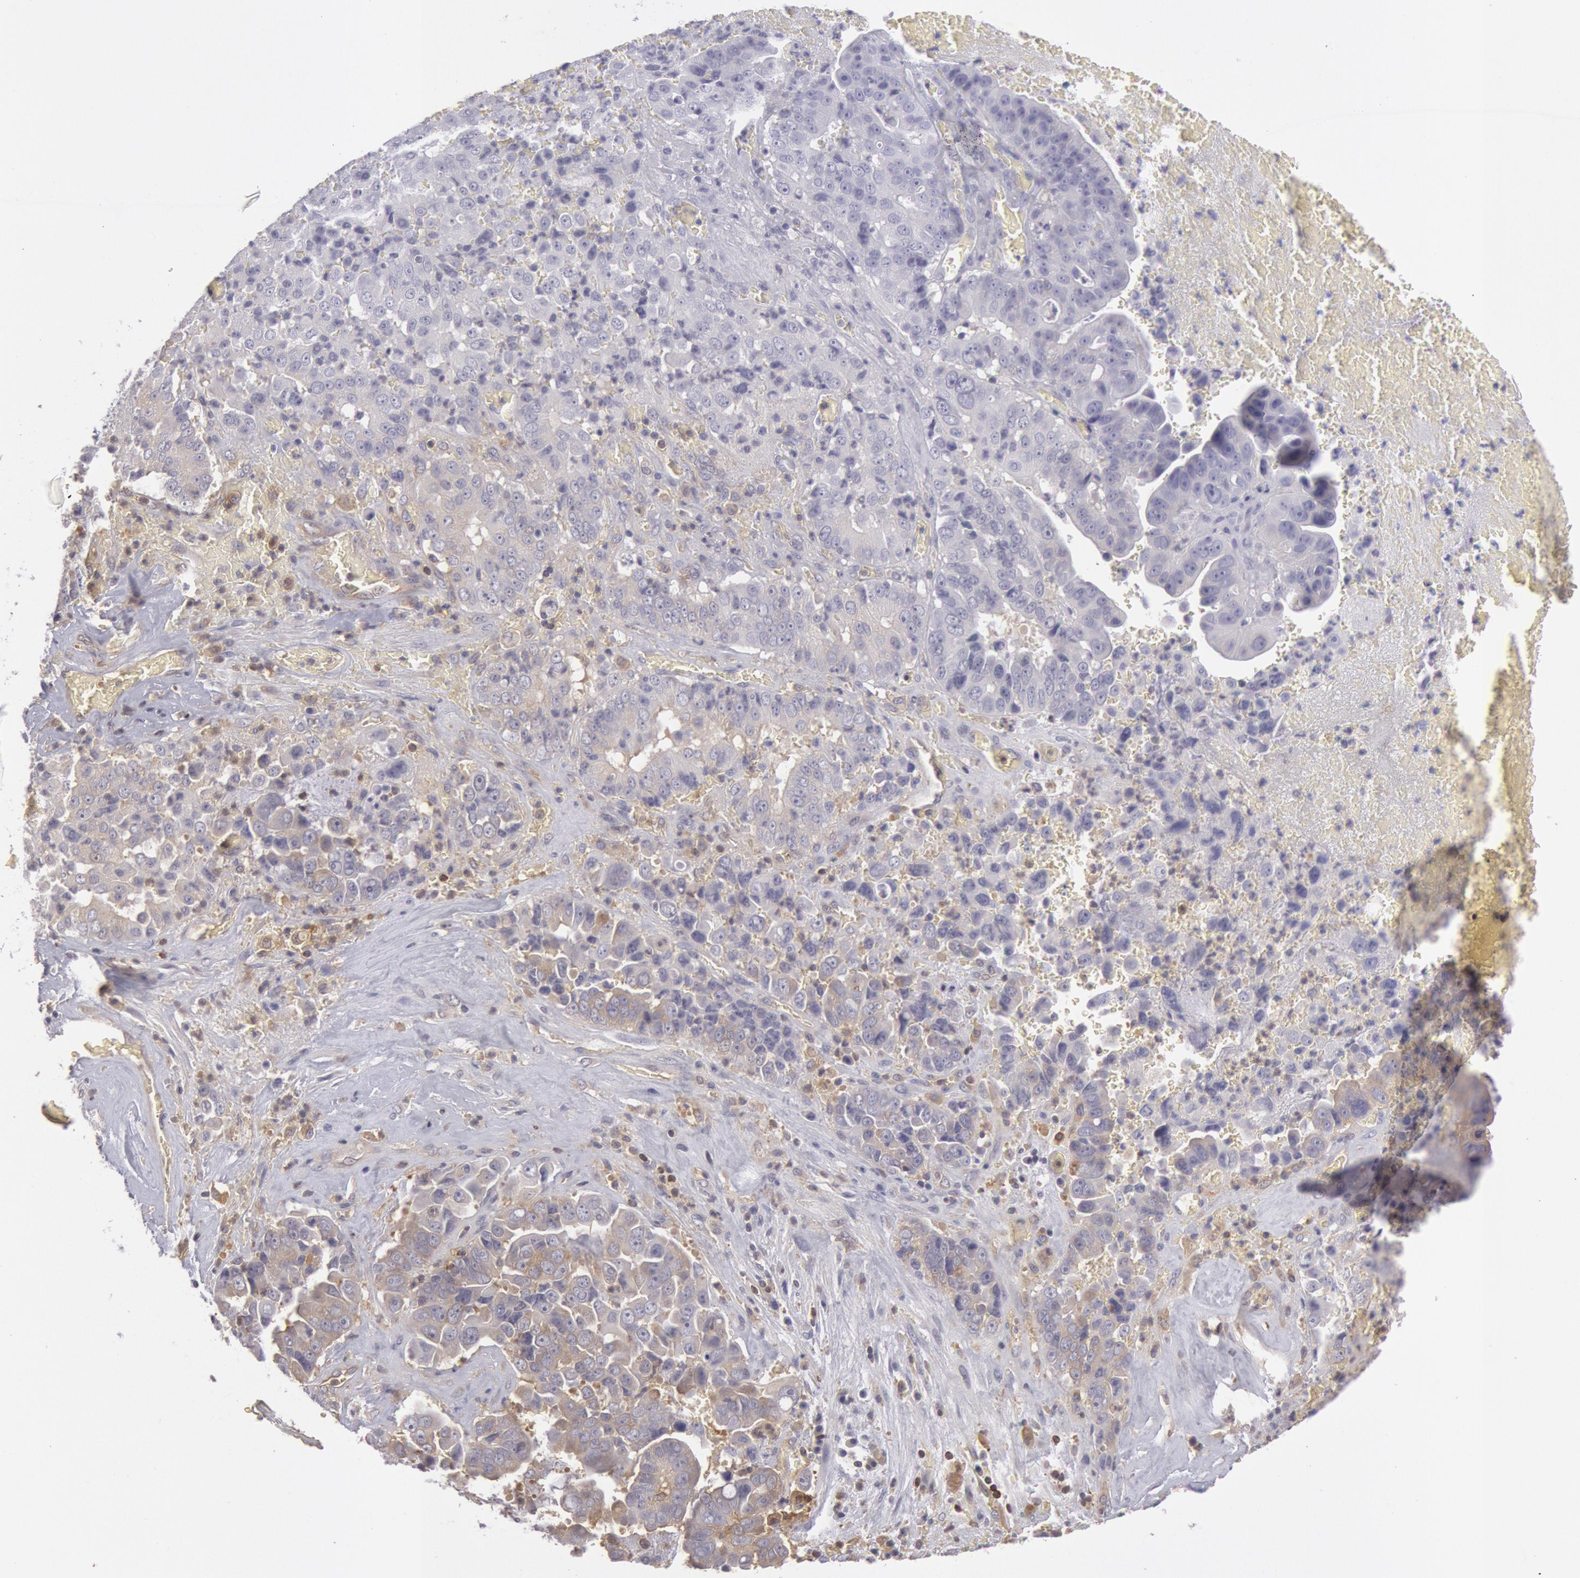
{"staining": {"intensity": "weak", "quantity": "25%-75%", "location": "cytoplasmic/membranous"}, "tissue": "liver cancer", "cell_type": "Tumor cells", "image_type": "cancer", "snomed": [{"axis": "morphology", "description": "Cholangiocarcinoma"}, {"axis": "topography", "description": "Liver"}], "caption": "Immunohistochemical staining of human liver cancer (cholangiocarcinoma) demonstrates weak cytoplasmic/membranous protein staining in about 25%-75% of tumor cells. (DAB = brown stain, brightfield microscopy at high magnification).", "gene": "IKBKB", "patient": {"sex": "female", "age": 79}}